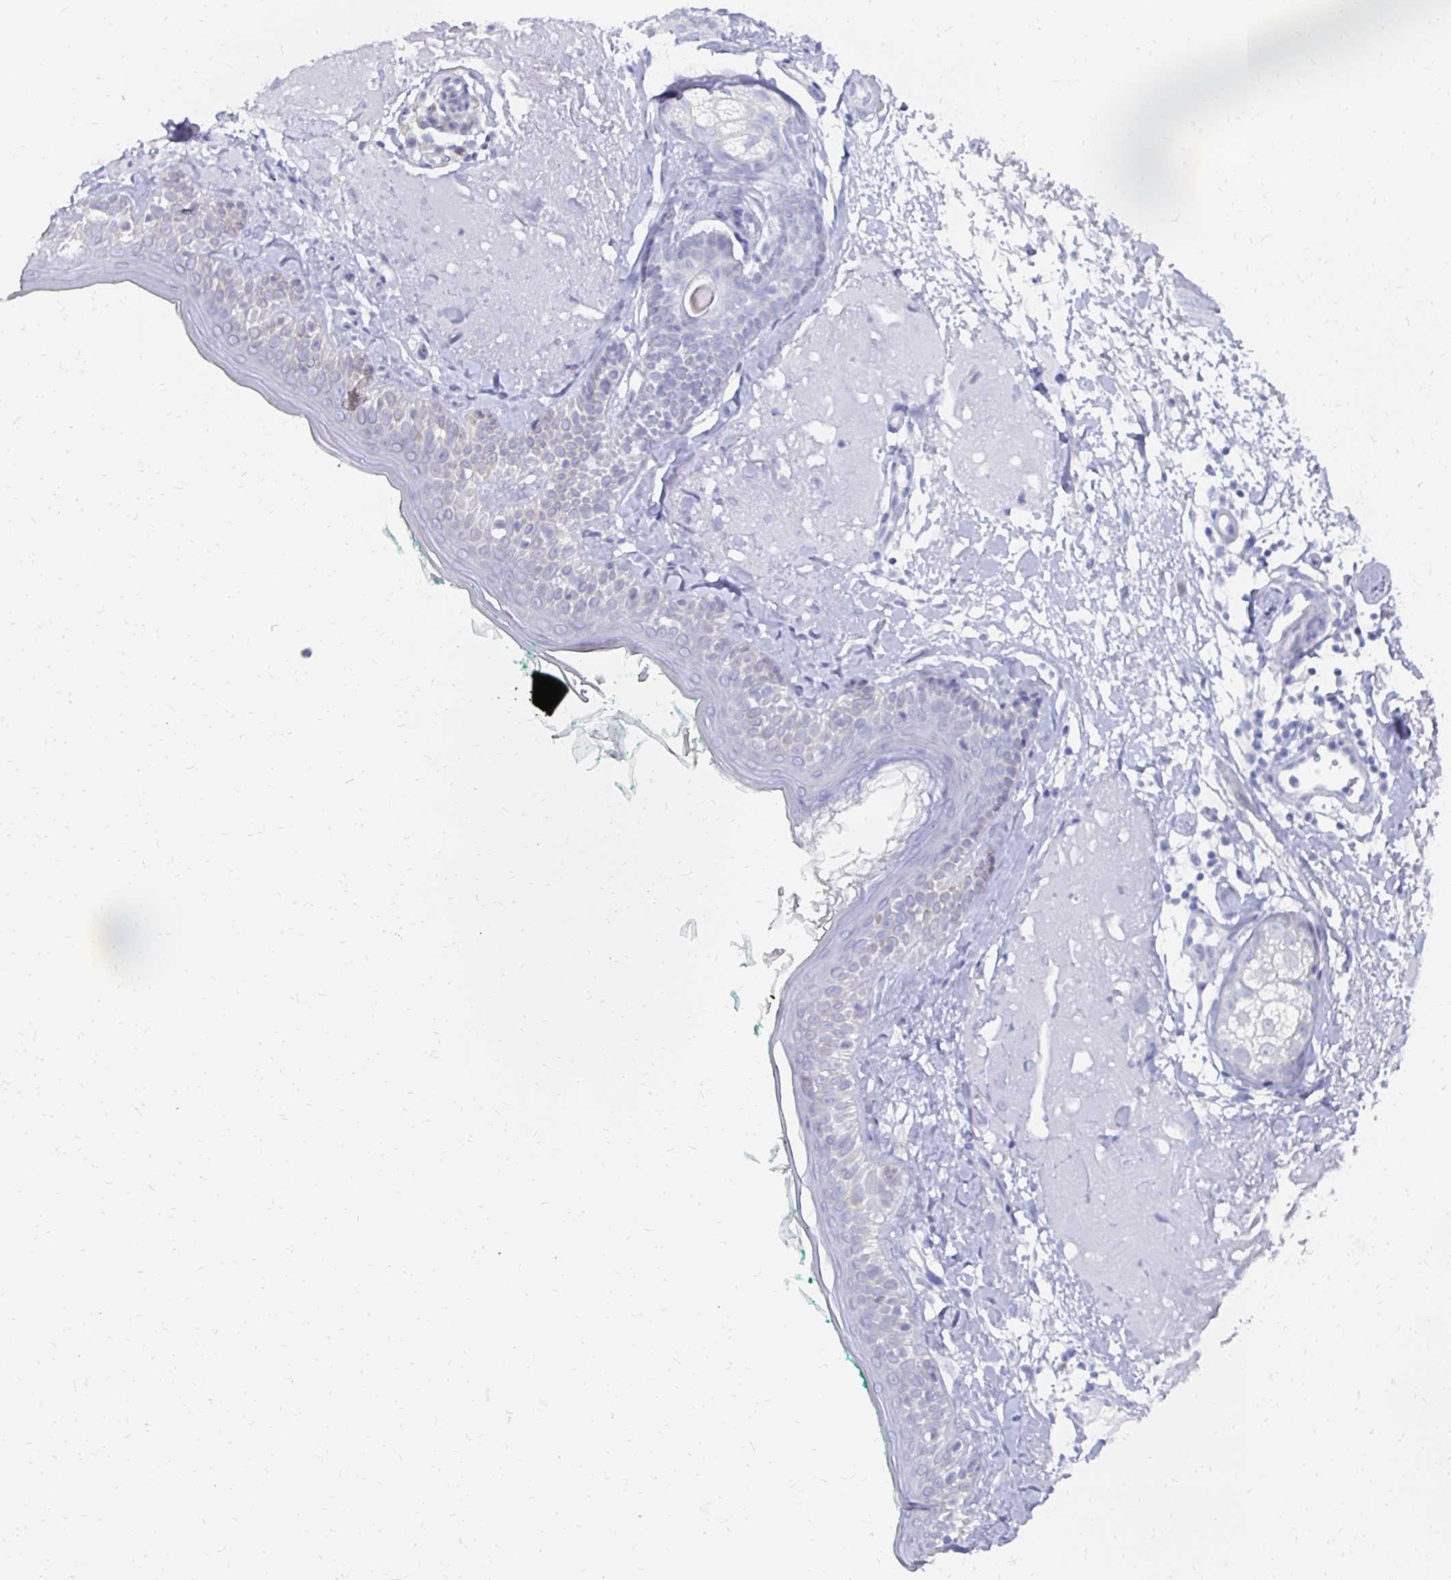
{"staining": {"intensity": "negative", "quantity": "none", "location": "none"}, "tissue": "skin", "cell_type": "Fibroblasts", "image_type": "normal", "snomed": [{"axis": "morphology", "description": "Normal tissue, NOS"}, {"axis": "topography", "description": "Skin"}], "caption": "A high-resolution histopathology image shows immunohistochemistry staining of benign skin, which exhibits no significant staining in fibroblasts.", "gene": "SYCP3", "patient": {"sex": "male", "age": 73}}